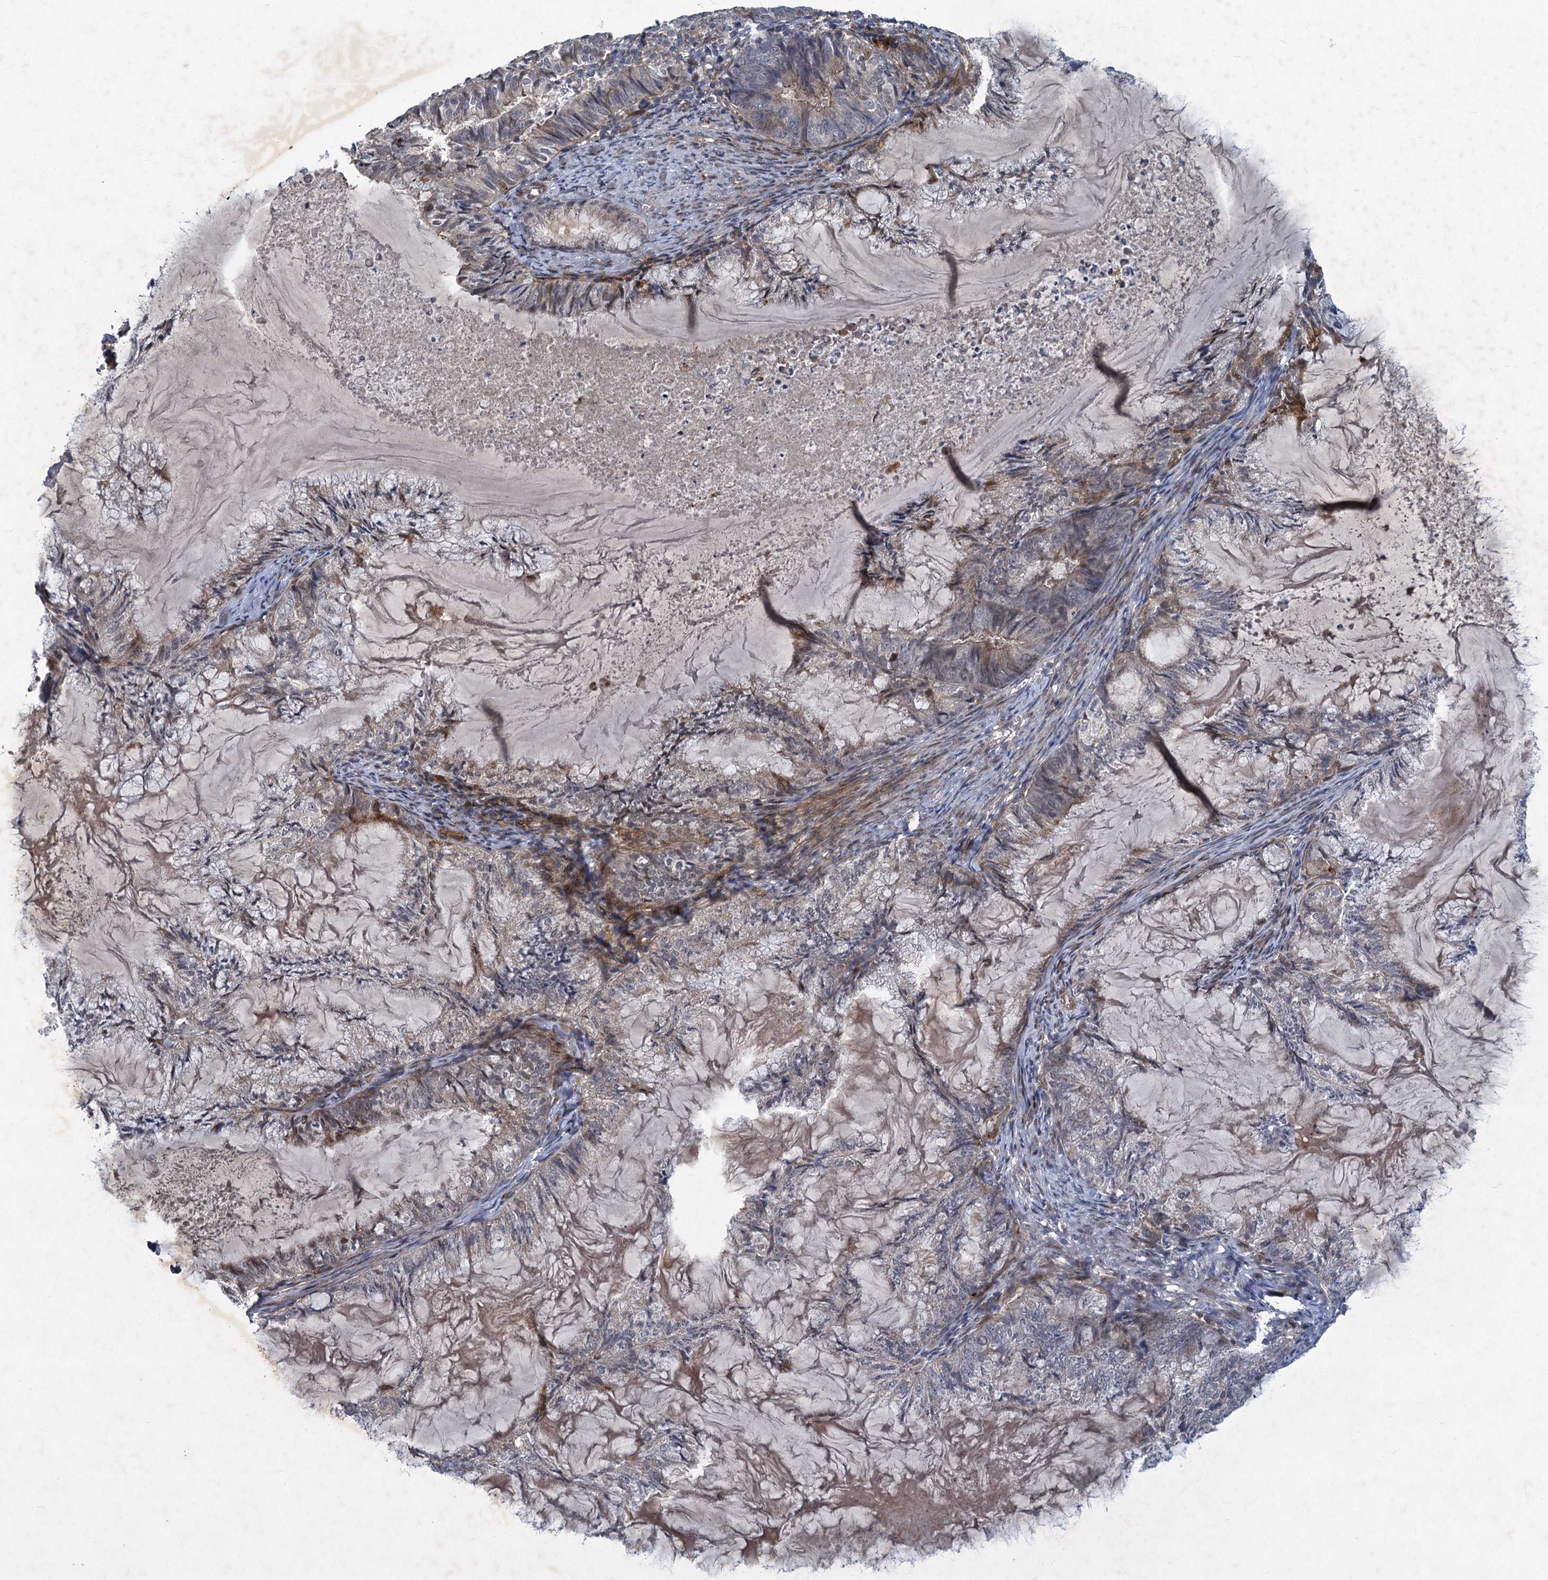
{"staining": {"intensity": "negative", "quantity": "none", "location": "none"}, "tissue": "endometrial cancer", "cell_type": "Tumor cells", "image_type": "cancer", "snomed": [{"axis": "morphology", "description": "Adenocarcinoma, NOS"}, {"axis": "topography", "description": "Endometrium"}], "caption": "Immunohistochemistry of human endometrial cancer (adenocarcinoma) reveals no staining in tumor cells.", "gene": "NUDT22", "patient": {"sex": "female", "age": 86}}